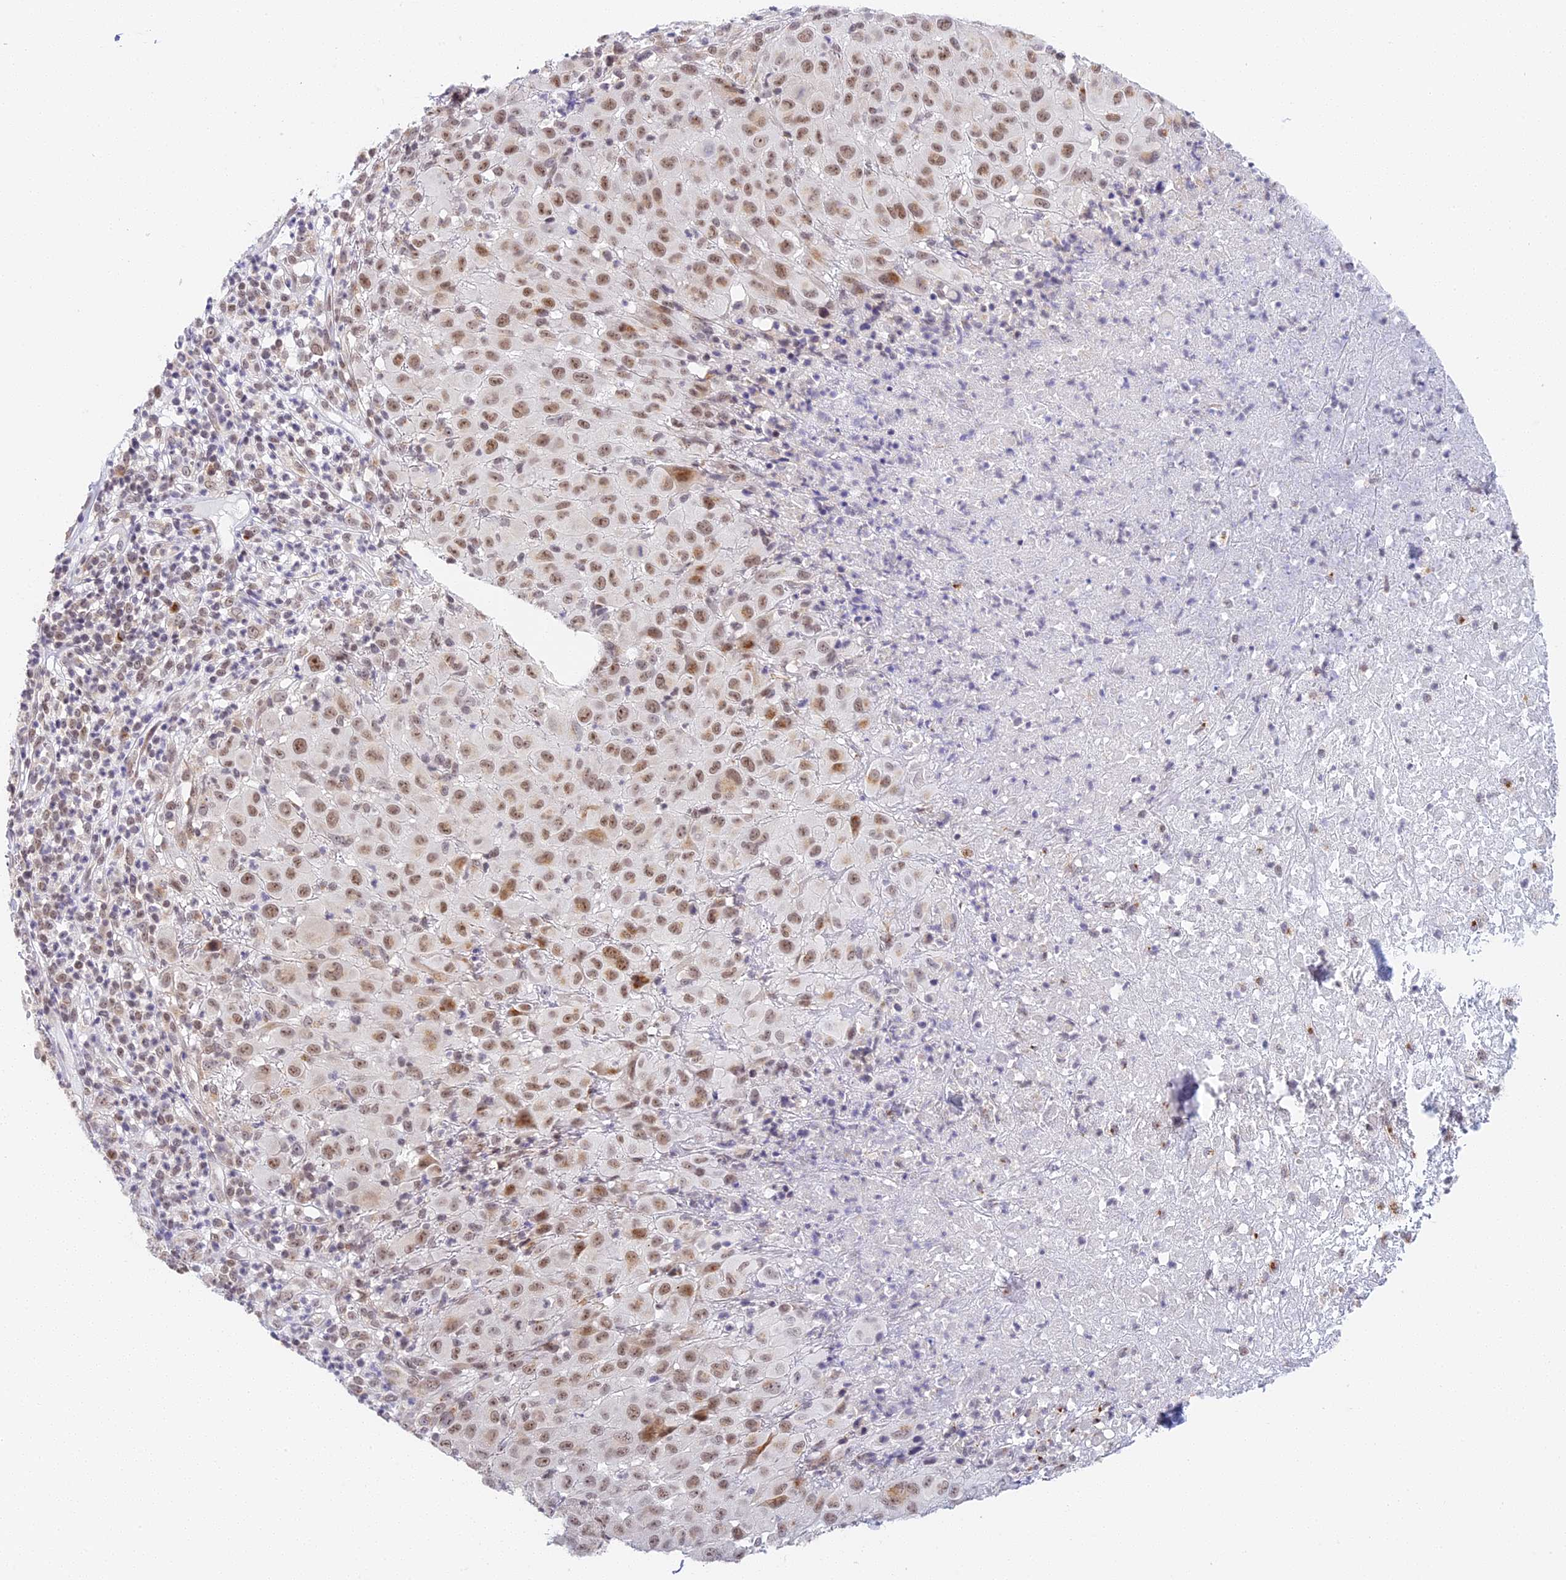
{"staining": {"intensity": "moderate", "quantity": ">75%", "location": "nuclear"}, "tissue": "melanoma", "cell_type": "Tumor cells", "image_type": "cancer", "snomed": [{"axis": "morphology", "description": "Malignant melanoma, NOS"}, {"axis": "topography", "description": "Skin"}], "caption": "IHC (DAB (3,3'-diaminobenzidine)) staining of malignant melanoma reveals moderate nuclear protein positivity in about >75% of tumor cells.", "gene": "HEATR5B", "patient": {"sex": "male", "age": 73}}